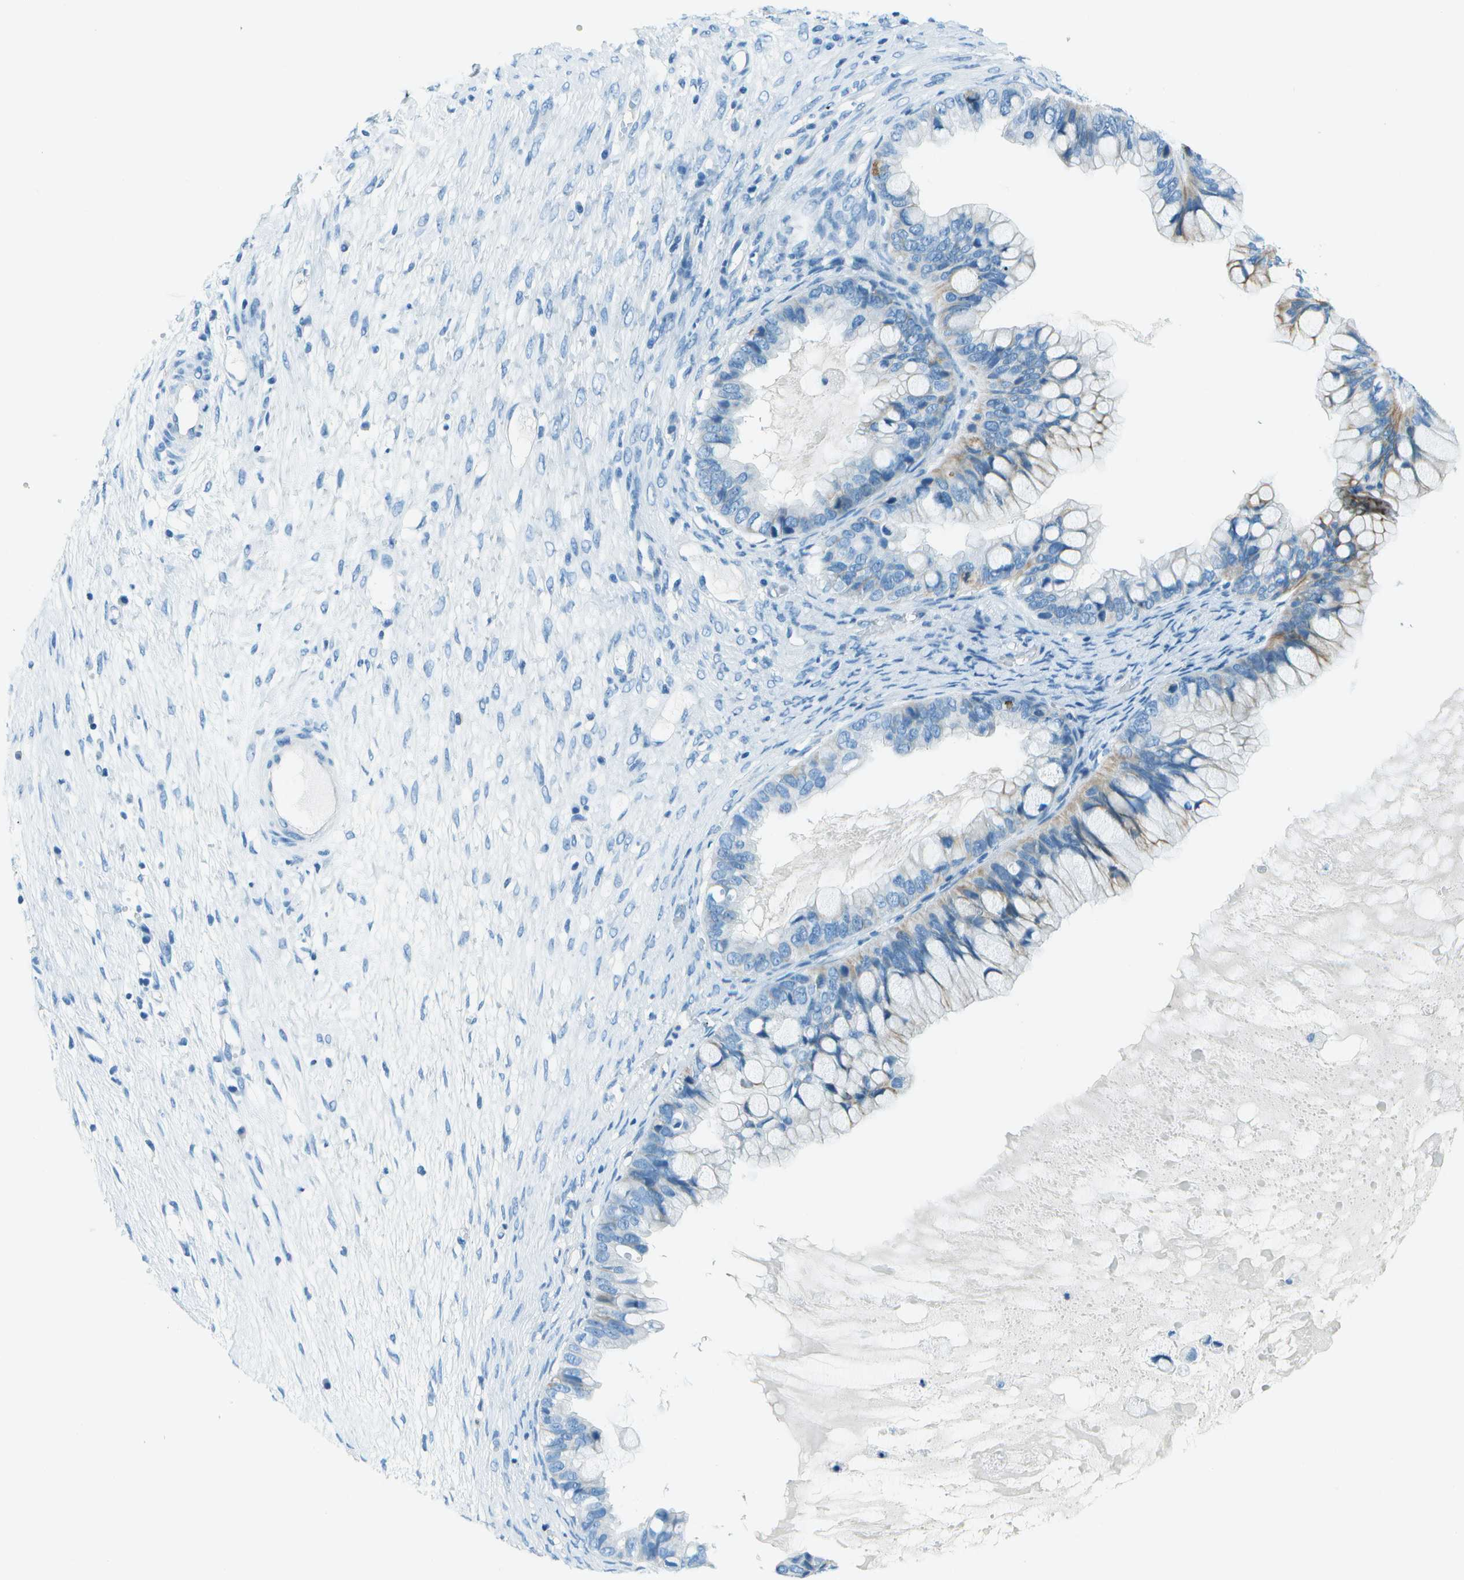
{"staining": {"intensity": "moderate", "quantity": "<25%", "location": "cytoplasmic/membranous"}, "tissue": "ovarian cancer", "cell_type": "Tumor cells", "image_type": "cancer", "snomed": [{"axis": "morphology", "description": "Cystadenocarcinoma, mucinous, NOS"}, {"axis": "topography", "description": "Ovary"}], "caption": "This photomicrograph reveals IHC staining of ovarian cancer (mucinous cystadenocarcinoma), with low moderate cytoplasmic/membranous expression in approximately <25% of tumor cells.", "gene": "SLC16A10", "patient": {"sex": "female", "age": 80}}